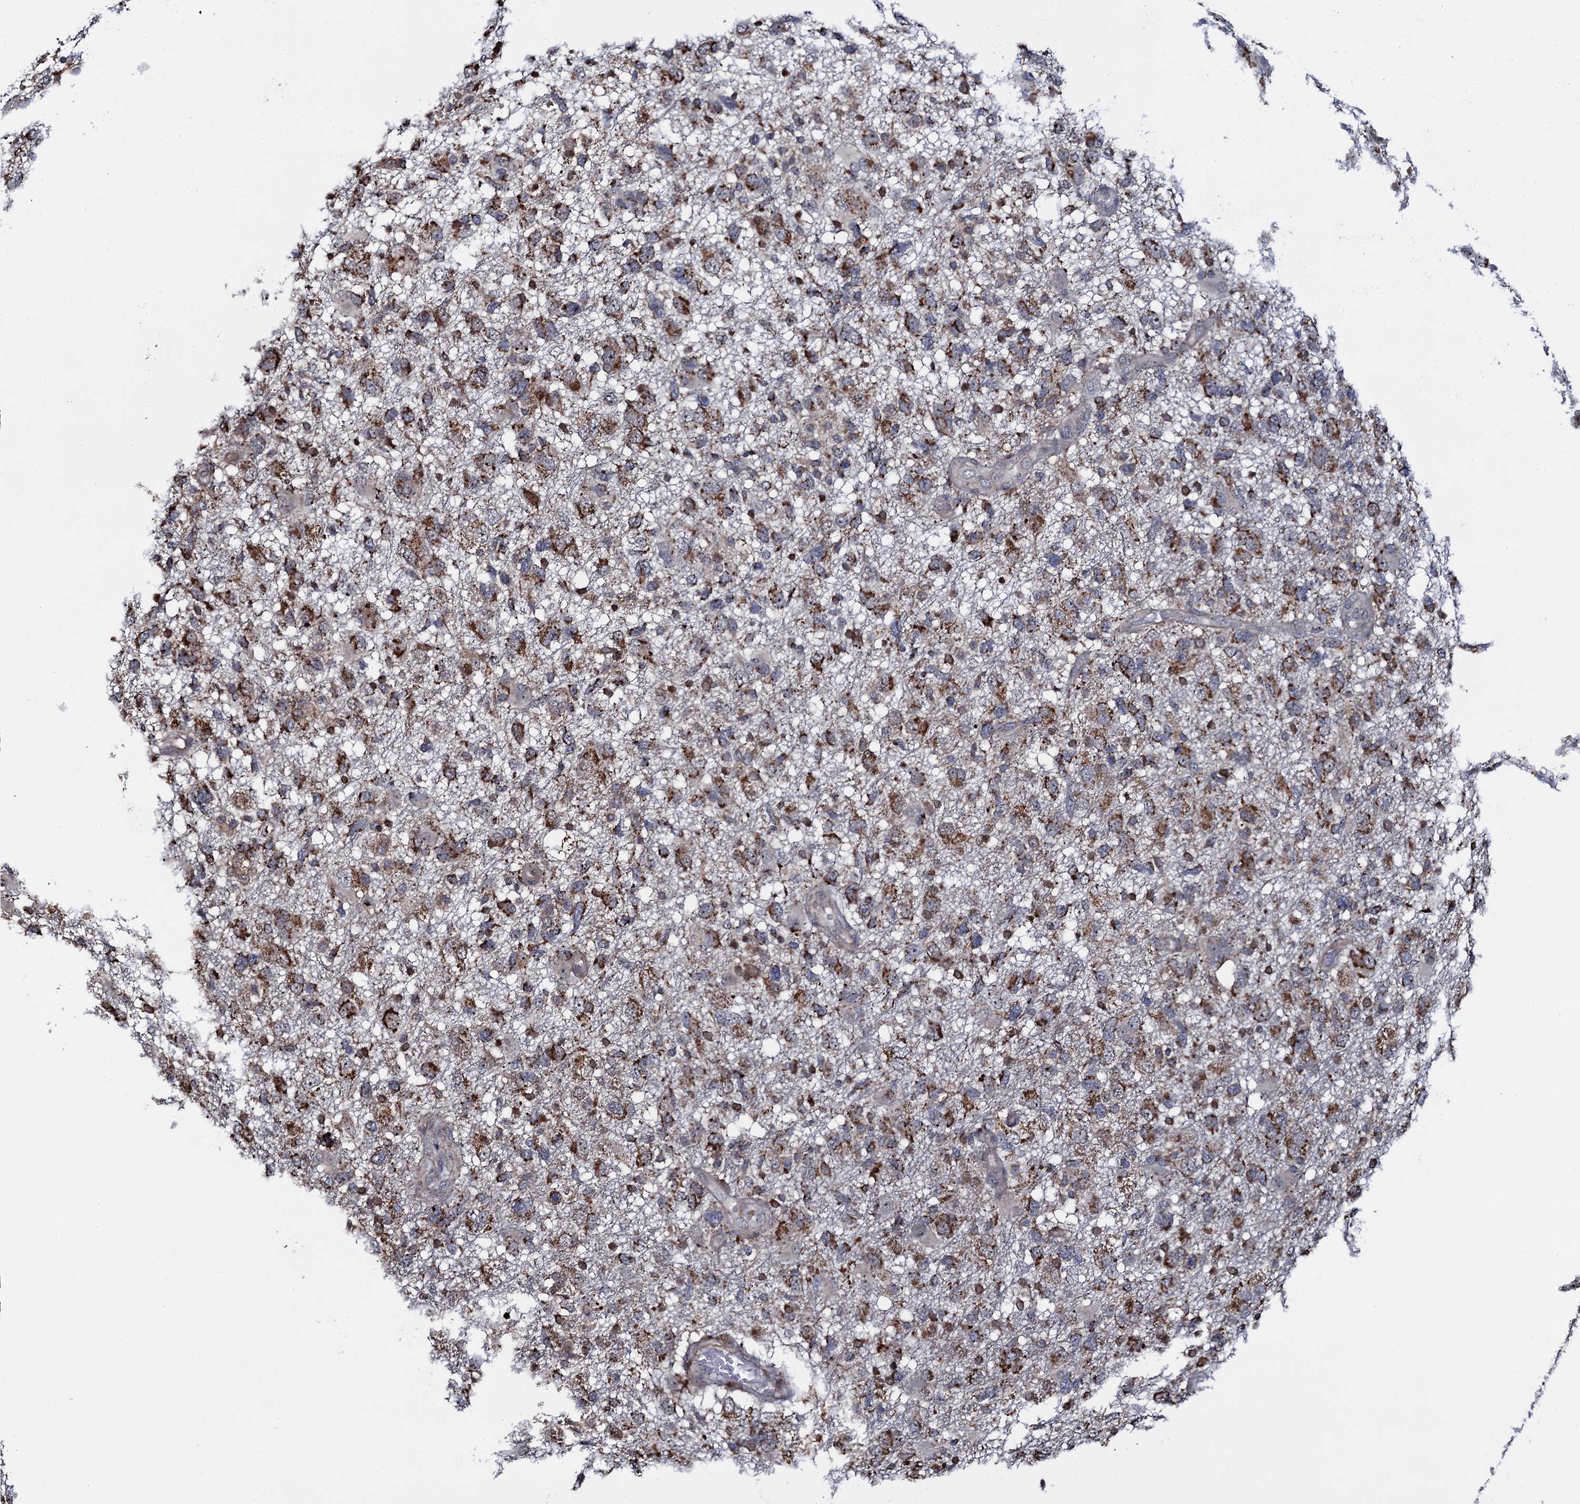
{"staining": {"intensity": "moderate", "quantity": ">75%", "location": "cytoplasmic/membranous"}, "tissue": "glioma", "cell_type": "Tumor cells", "image_type": "cancer", "snomed": [{"axis": "morphology", "description": "Glioma, malignant, High grade"}, {"axis": "topography", "description": "Brain"}], "caption": "Immunohistochemical staining of high-grade glioma (malignant) shows medium levels of moderate cytoplasmic/membranous protein staining in approximately >75% of tumor cells.", "gene": "CCDC102A", "patient": {"sex": "male", "age": 61}}